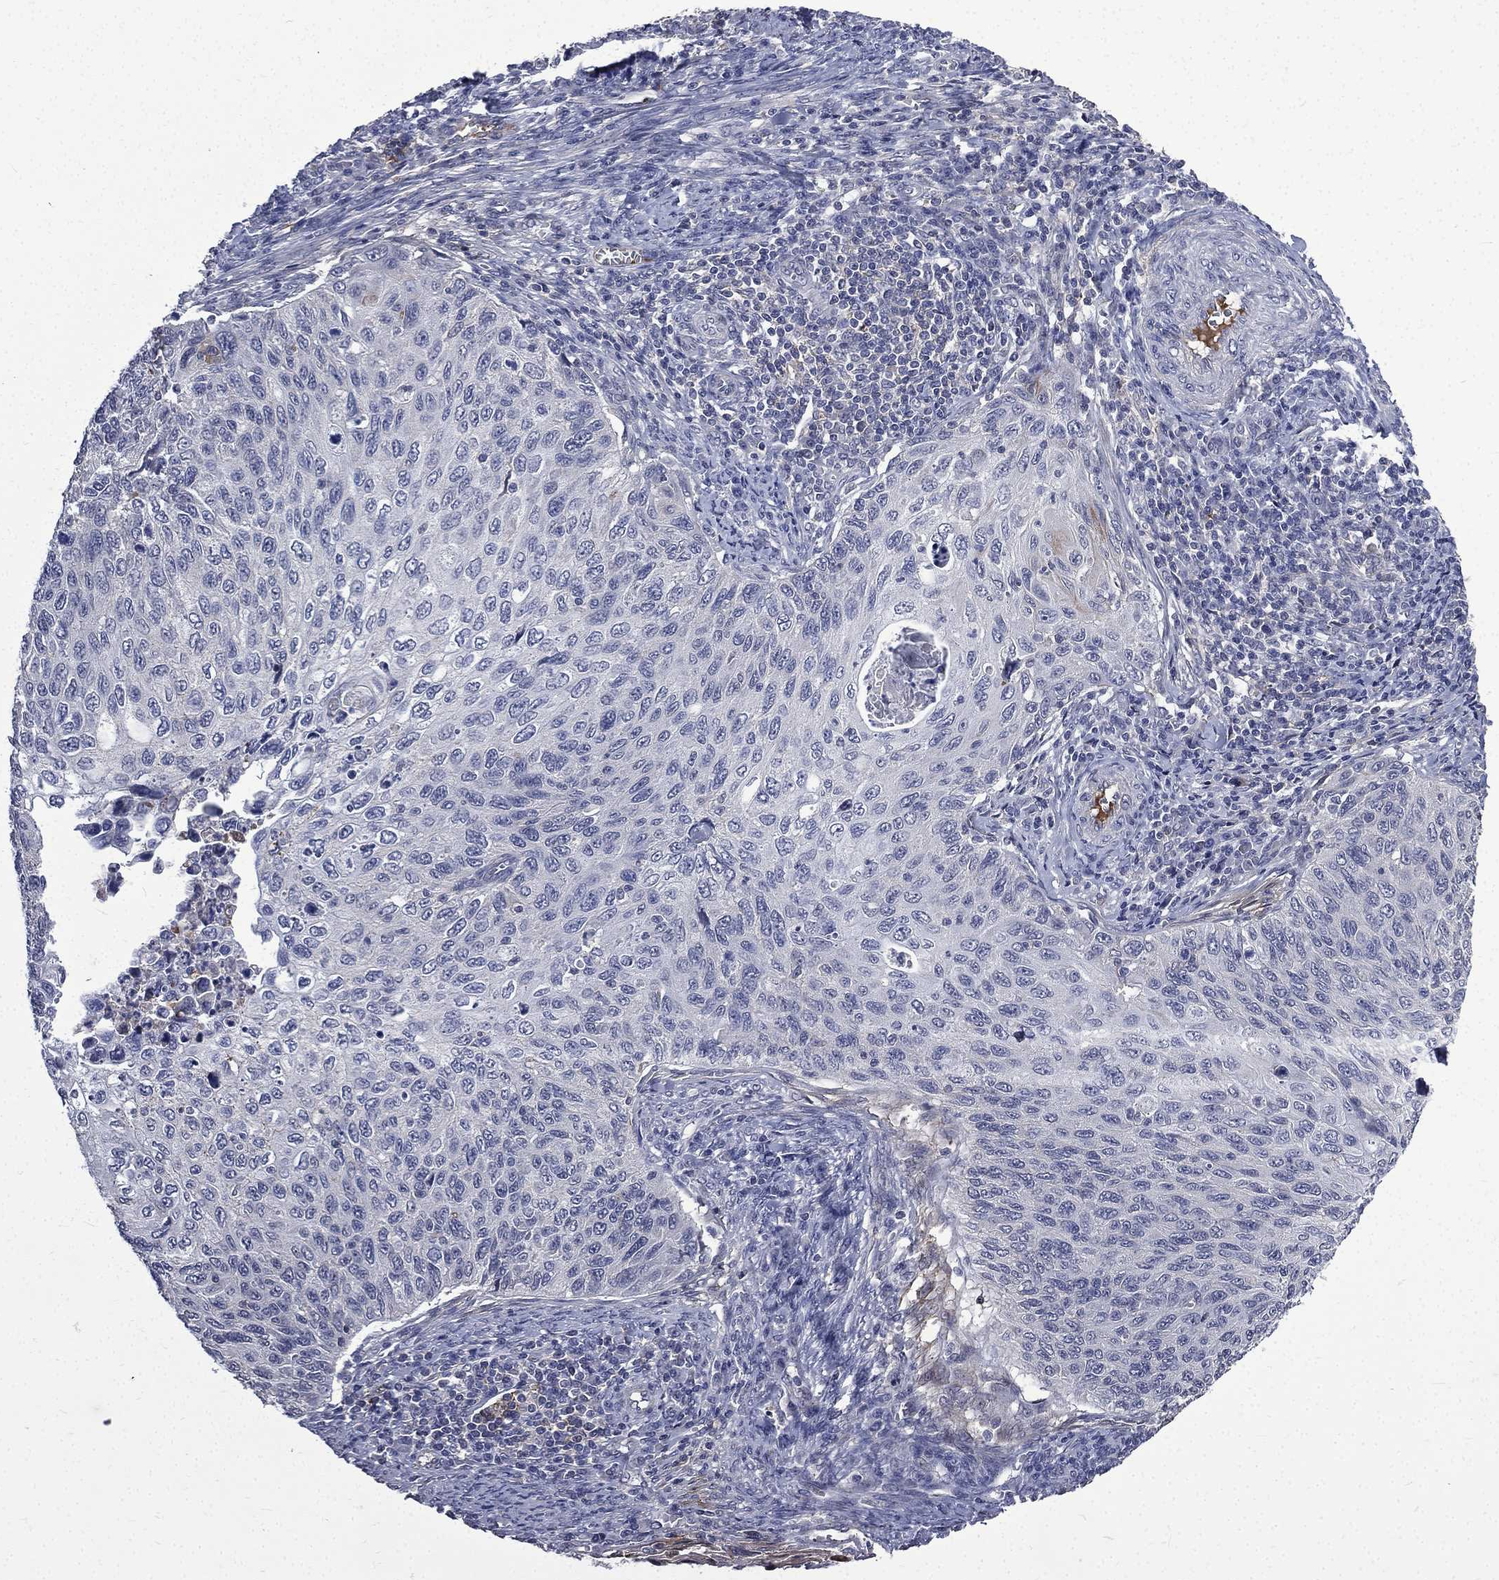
{"staining": {"intensity": "negative", "quantity": "none", "location": "none"}, "tissue": "cervical cancer", "cell_type": "Tumor cells", "image_type": "cancer", "snomed": [{"axis": "morphology", "description": "Squamous cell carcinoma, NOS"}, {"axis": "topography", "description": "Cervix"}], "caption": "Immunohistochemical staining of human cervical squamous cell carcinoma exhibits no significant staining in tumor cells. (DAB (3,3'-diaminobenzidine) IHC with hematoxylin counter stain).", "gene": "FGG", "patient": {"sex": "female", "age": 70}}